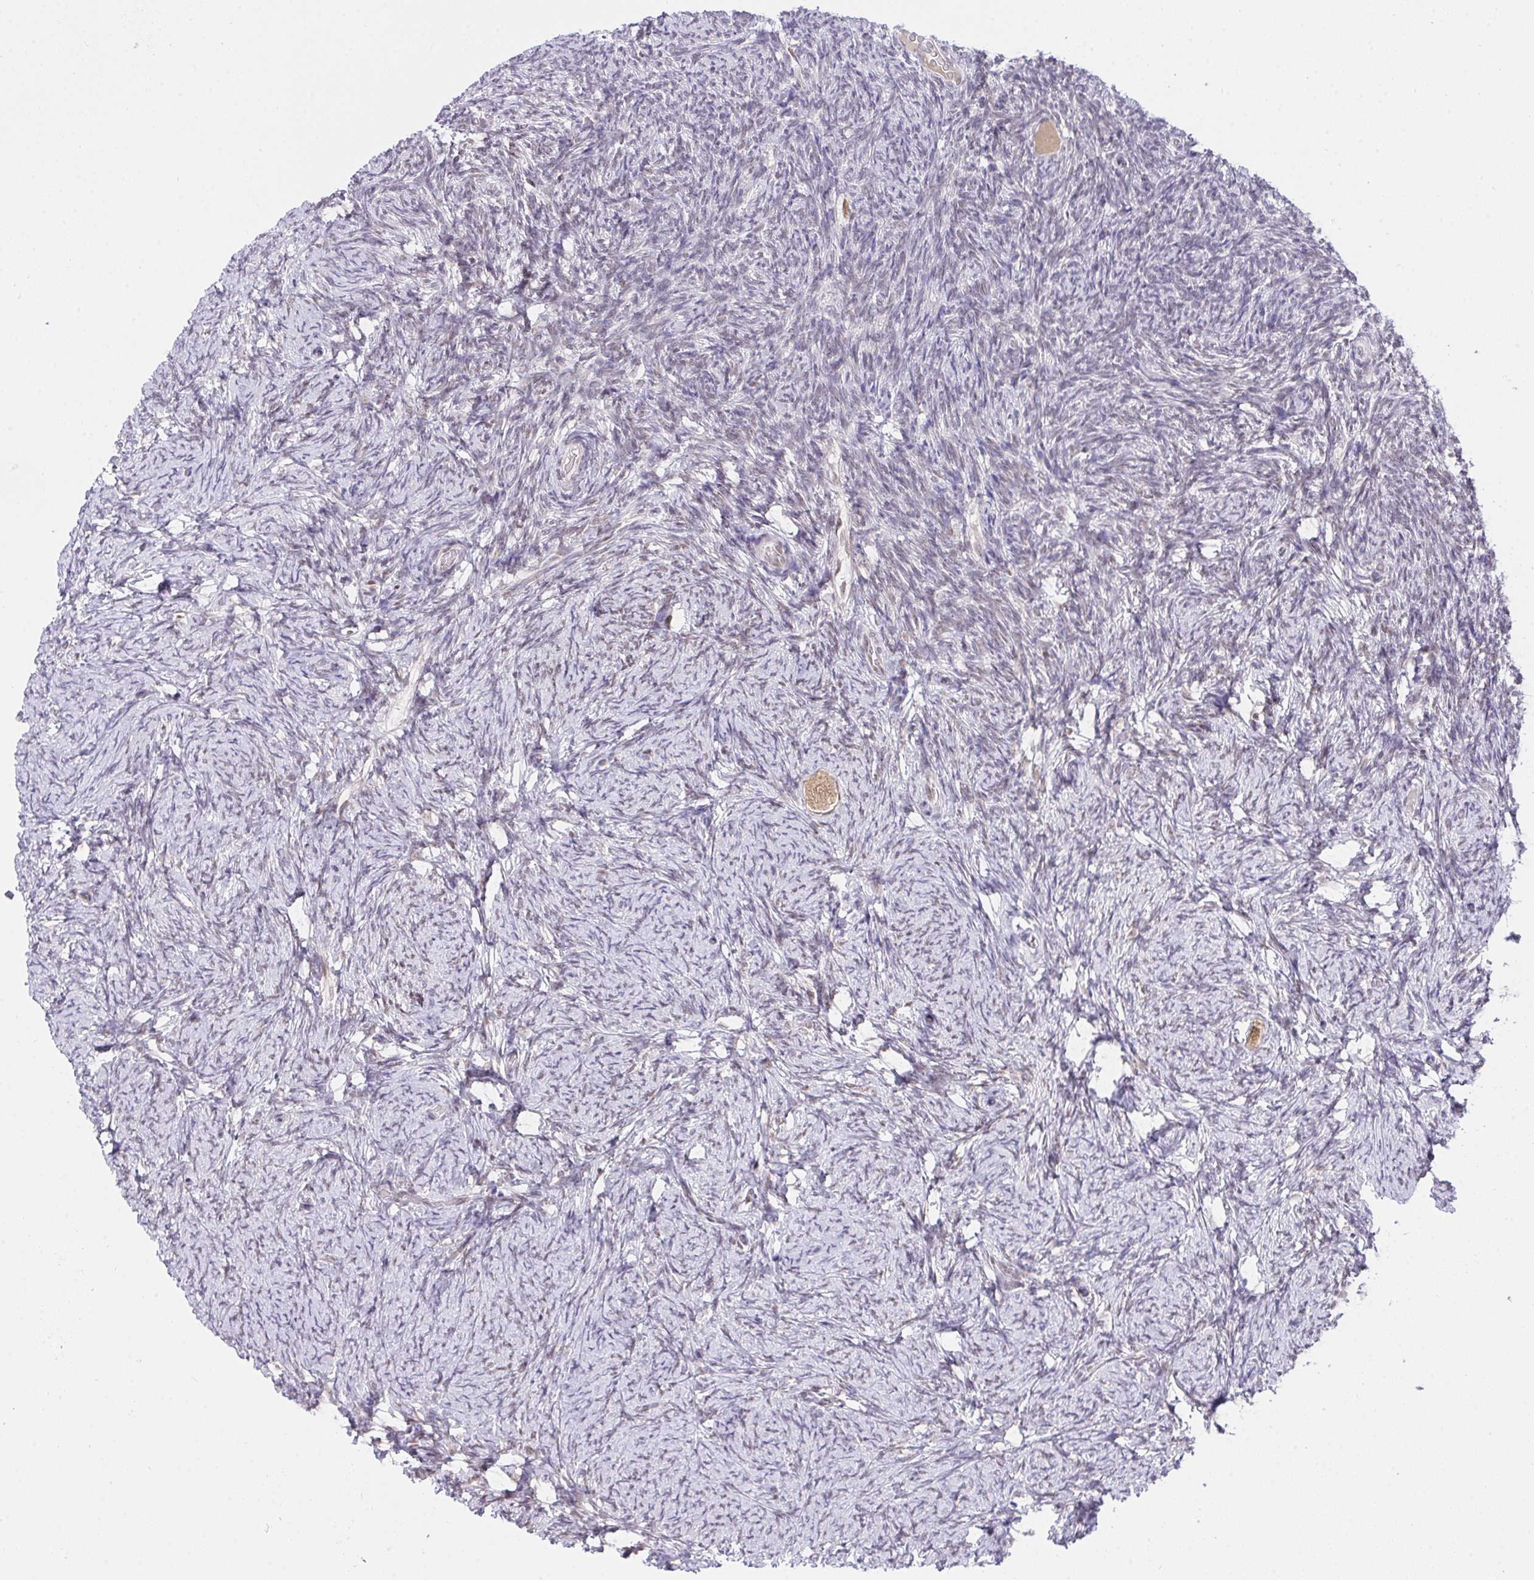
{"staining": {"intensity": "moderate", "quantity": ">75%", "location": "cytoplasmic/membranous"}, "tissue": "ovary", "cell_type": "Follicle cells", "image_type": "normal", "snomed": [{"axis": "morphology", "description": "Normal tissue, NOS"}, {"axis": "topography", "description": "Ovary"}], "caption": "An image of ovary stained for a protein demonstrates moderate cytoplasmic/membranous brown staining in follicle cells.", "gene": "RFC4", "patient": {"sex": "female", "age": 34}}